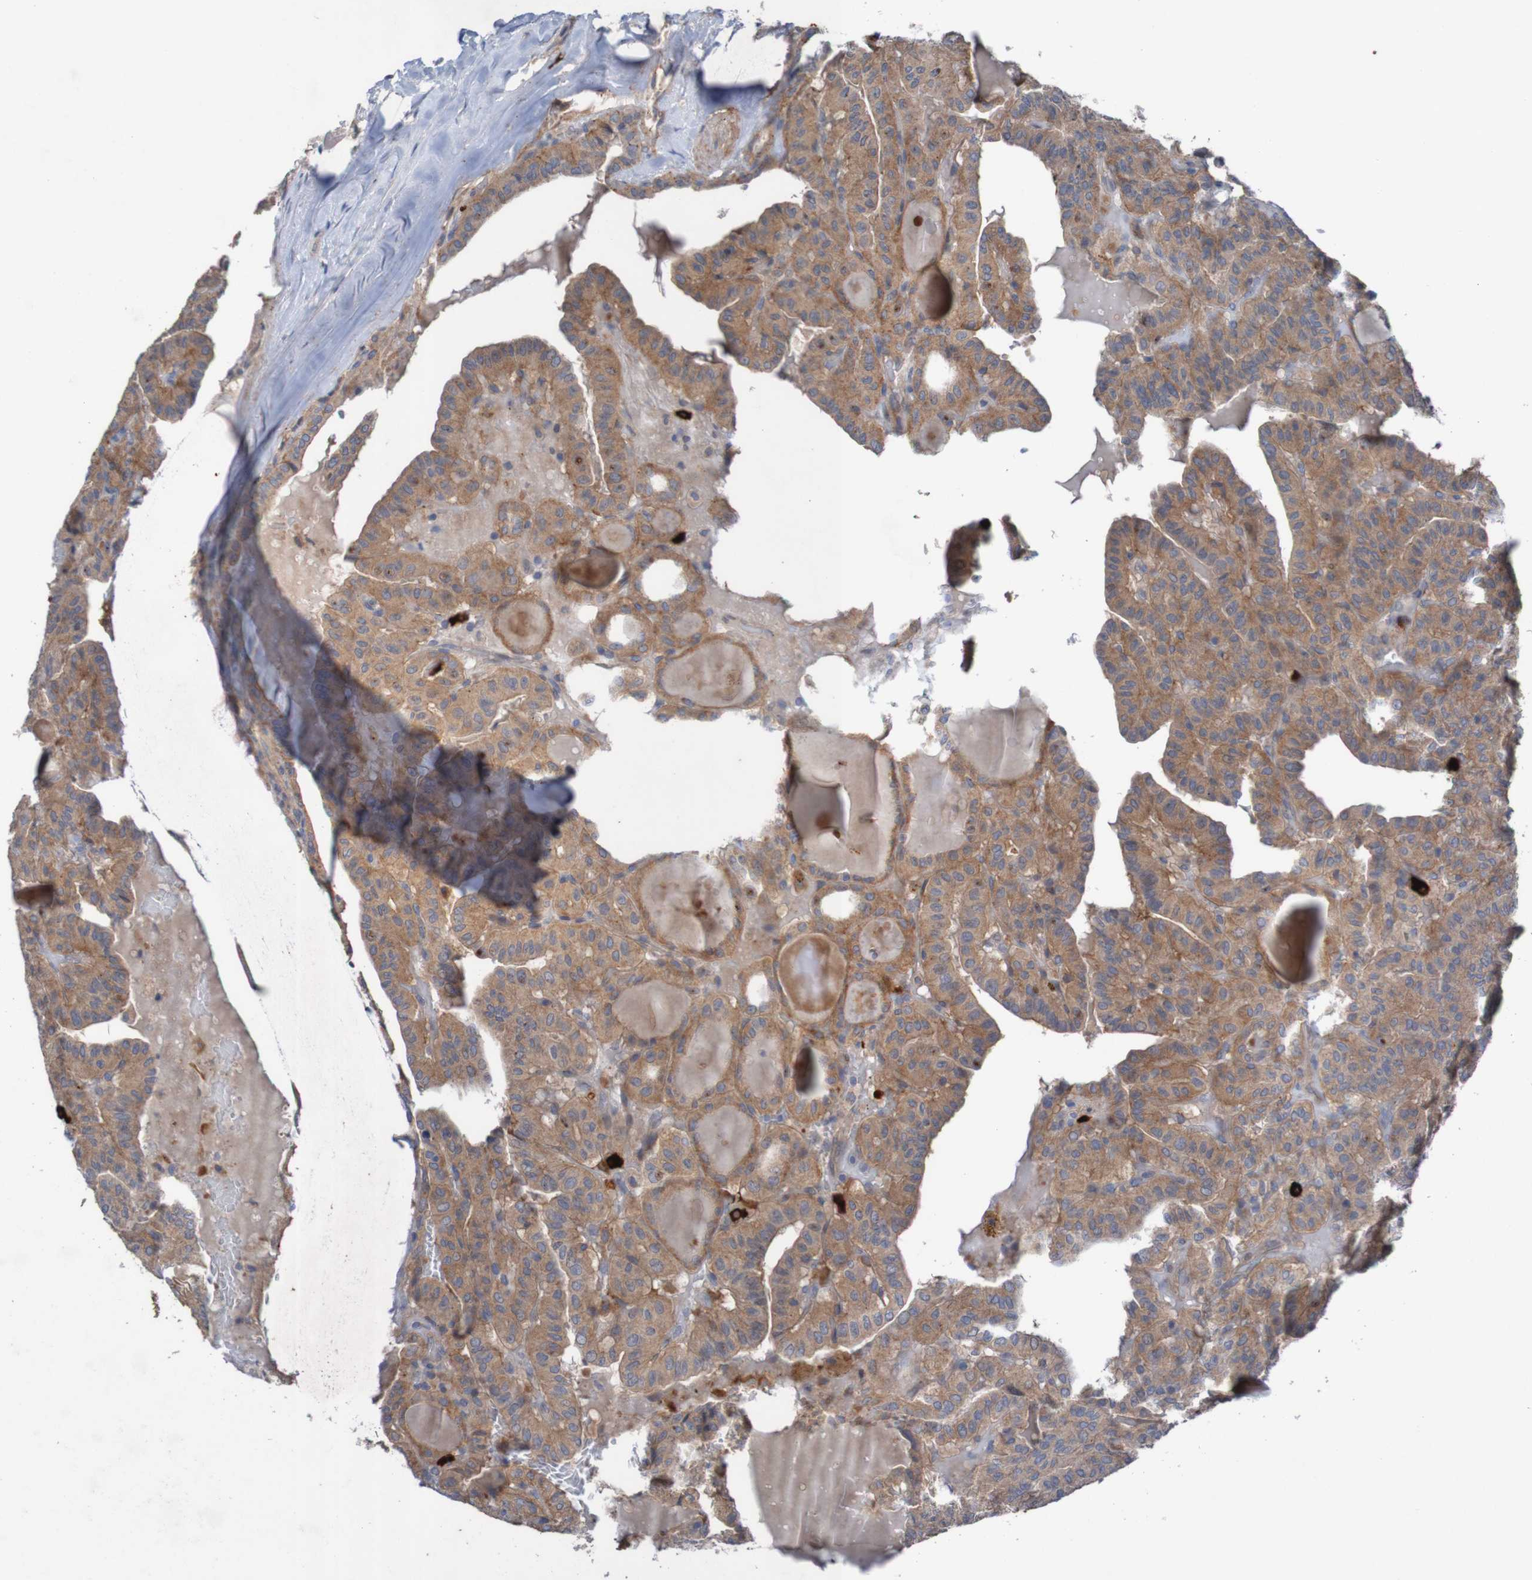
{"staining": {"intensity": "moderate", "quantity": ">75%", "location": "cytoplasmic/membranous"}, "tissue": "head and neck cancer", "cell_type": "Tumor cells", "image_type": "cancer", "snomed": [{"axis": "morphology", "description": "Squamous cell carcinoma, NOS"}, {"axis": "topography", "description": "Oral tissue"}, {"axis": "topography", "description": "Head-Neck"}], "caption": "An IHC micrograph of neoplastic tissue is shown. Protein staining in brown highlights moderate cytoplasmic/membranous positivity in head and neck cancer (squamous cell carcinoma) within tumor cells.", "gene": "ANGPT4", "patient": {"sex": "female", "age": 50}}